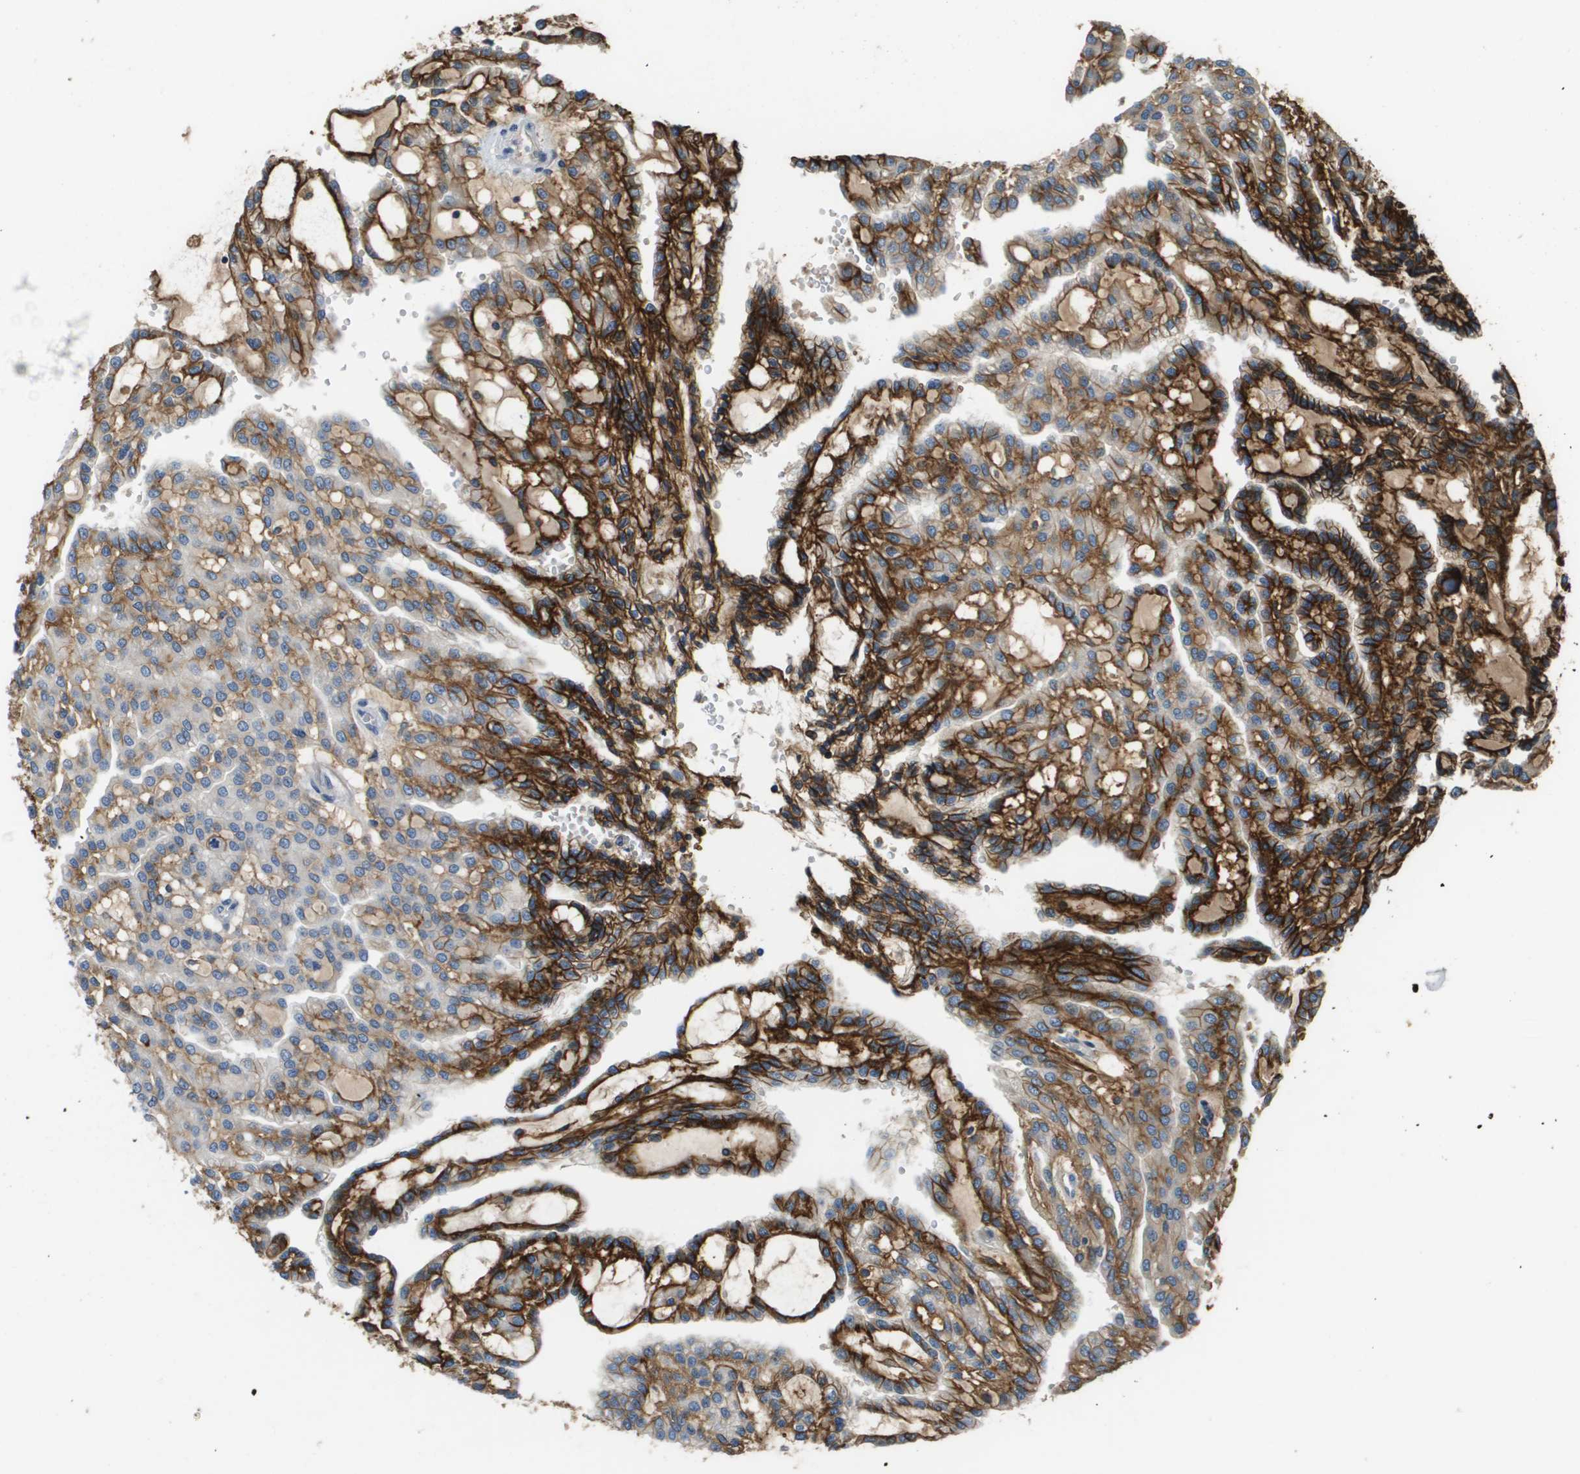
{"staining": {"intensity": "strong", "quantity": ">75%", "location": "cytoplasmic/membranous"}, "tissue": "renal cancer", "cell_type": "Tumor cells", "image_type": "cancer", "snomed": [{"axis": "morphology", "description": "Adenocarcinoma, NOS"}, {"axis": "topography", "description": "Kidney"}], "caption": "High-magnification brightfield microscopy of renal adenocarcinoma stained with DAB (brown) and counterstained with hematoxylin (blue). tumor cells exhibit strong cytoplasmic/membranous expression is appreciated in about>75% of cells.", "gene": "SLC16A3", "patient": {"sex": "male", "age": 63}}